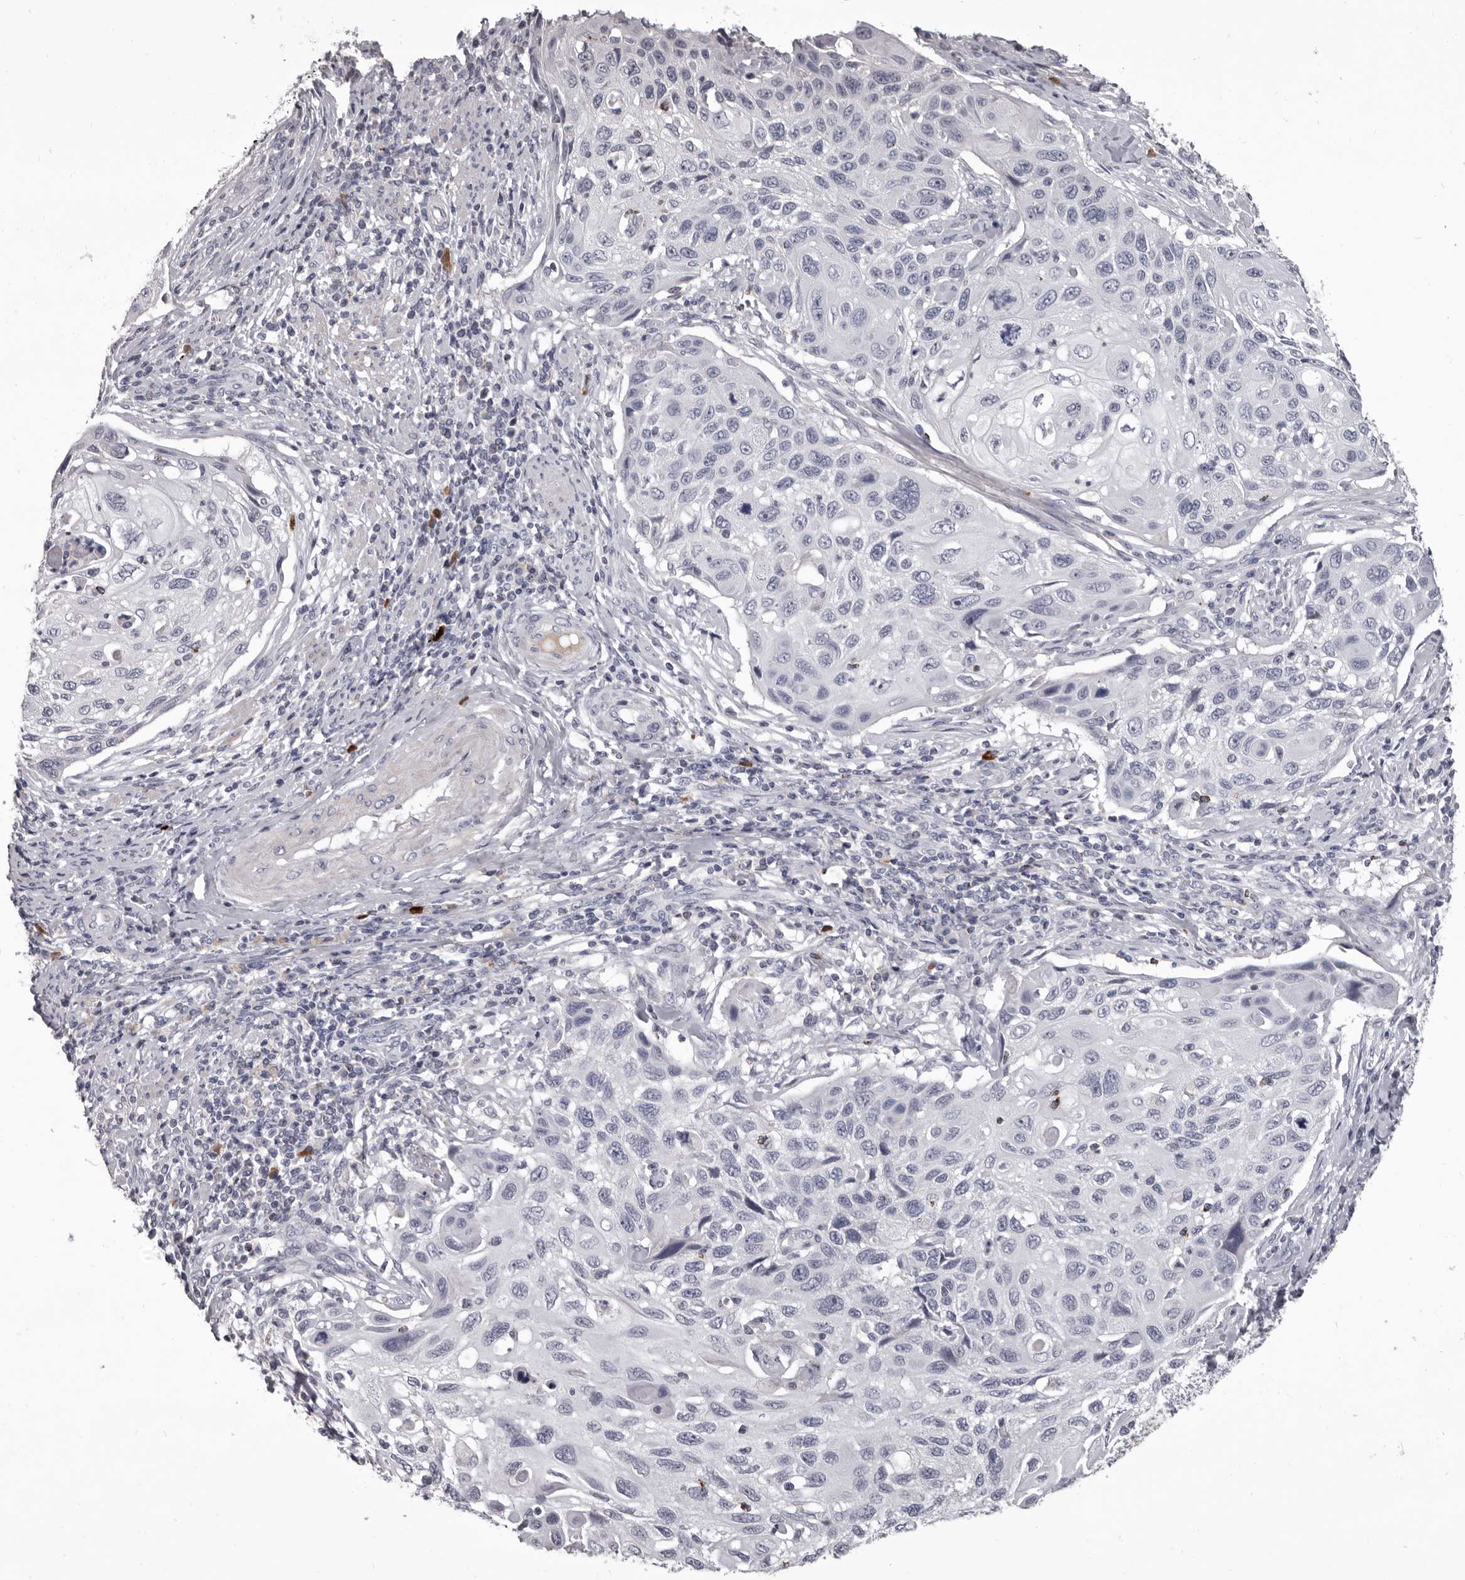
{"staining": {"intensity": "negative", "quantity": "none", "location": "none"}, "tissue": "cervical cancer", "cell_type": "Tumor cells", "image_type": "cancer", "snomed": [{"axis": "morphology", "description": "Squamous cell carcinoma, NOS"}, {"axis": "topography", "description": "Cervix"}], "caption": "Tumor cells are negative for protein expression in human cervical cancer.", "gene": "GZMH", "patient": {"sex": "female", "age": 70}}